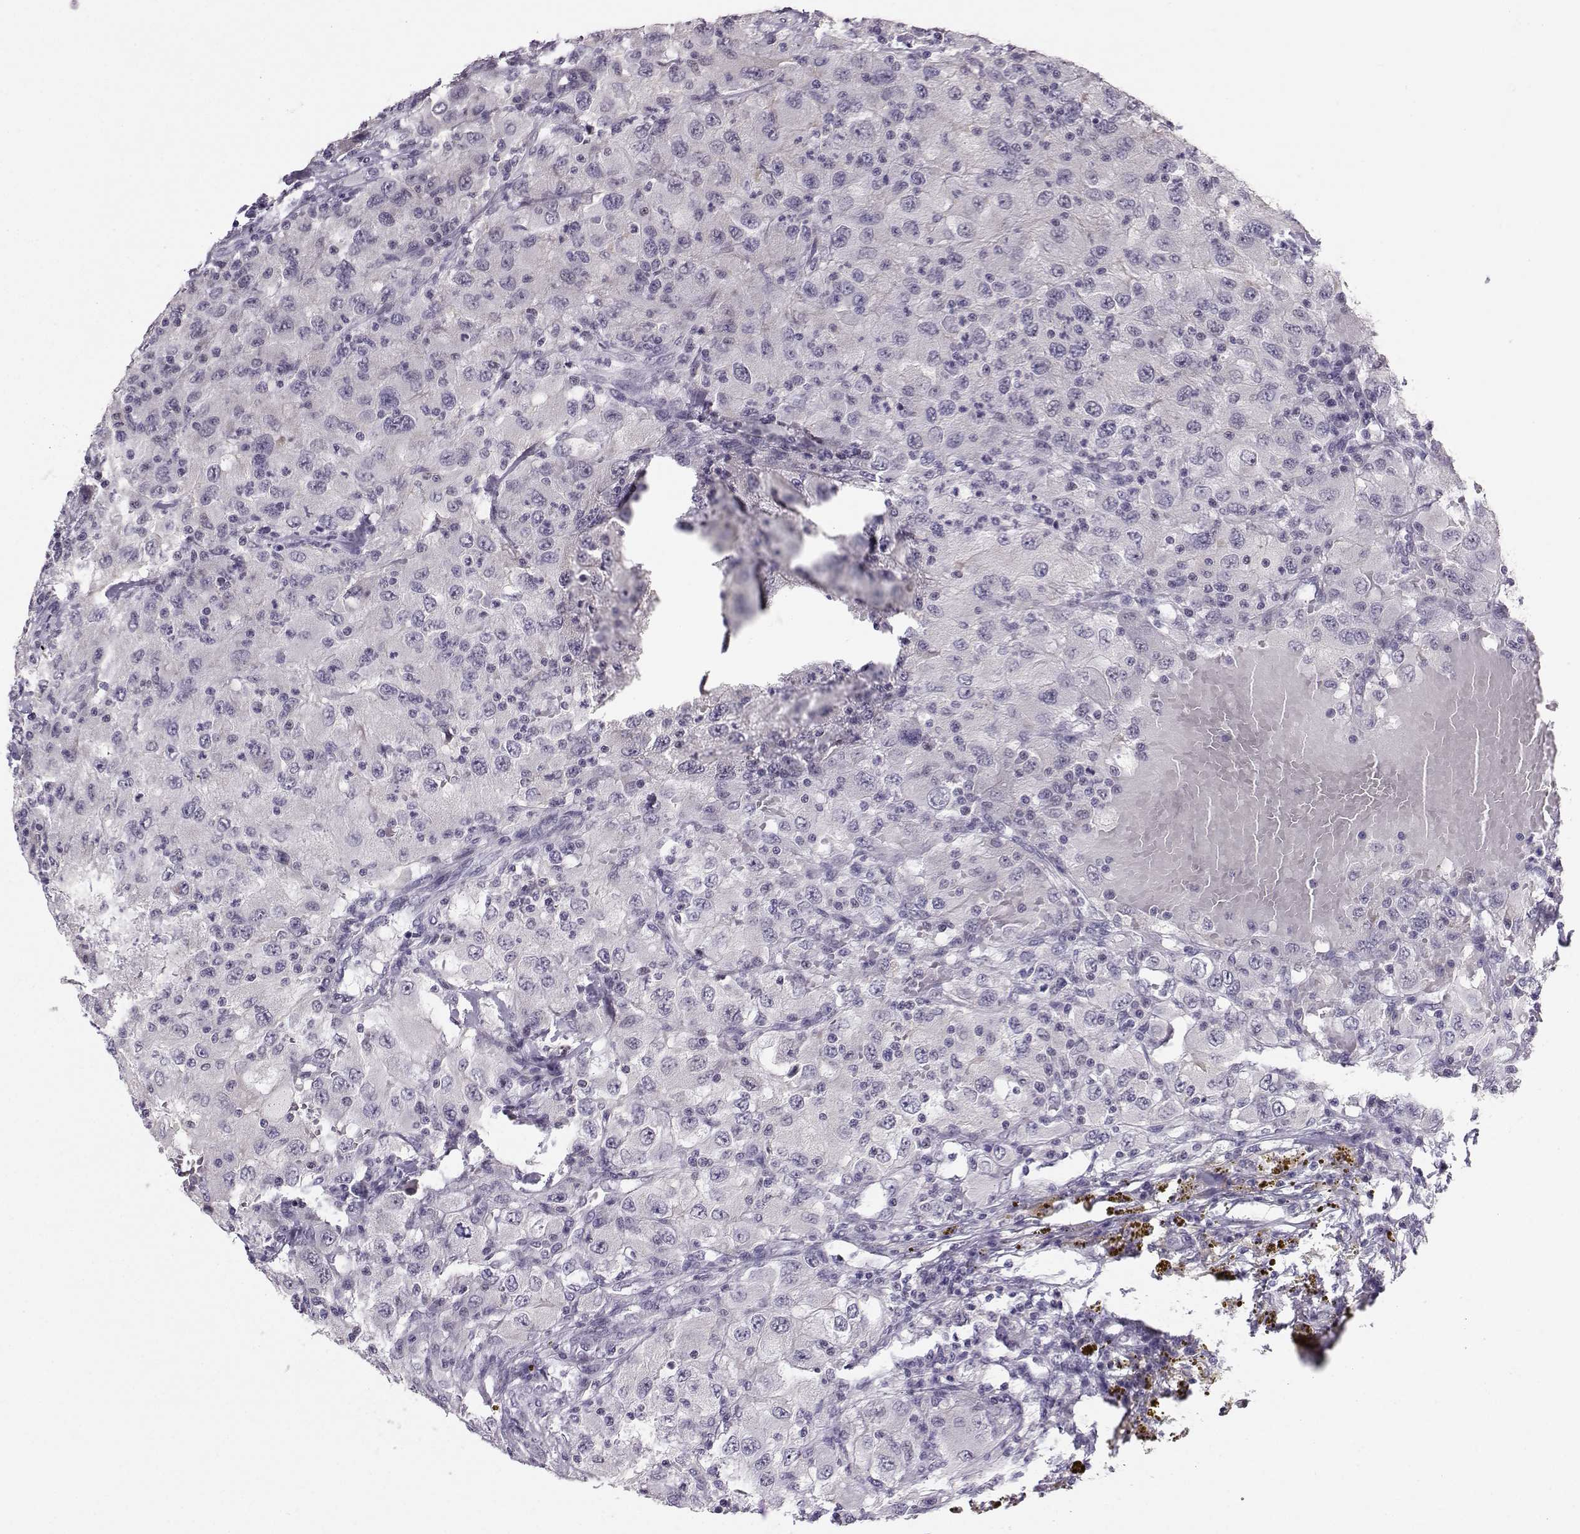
{"staining": {"intensity": "negative", "quantity": "none", "location": "none"}, "tissue": "renal cancer", "cell_type": "Tumor cells", "image_type": "cancer", "snomed": [{"axis": "morphology", "description": "Adenocarcinoma, NOS"}, {"axis": "topography", "description": "Kidney"}], "caption": "An image of renal cancer (adenocarcinoma) stained for a protein shows no brown staining in tumor cells. The staining is performed using DAB brown chromogen with nuclei counter-stained in using hematoxylin.", "gene": "DNAAF1", "patient": {"sex": "female", "age": 67}}